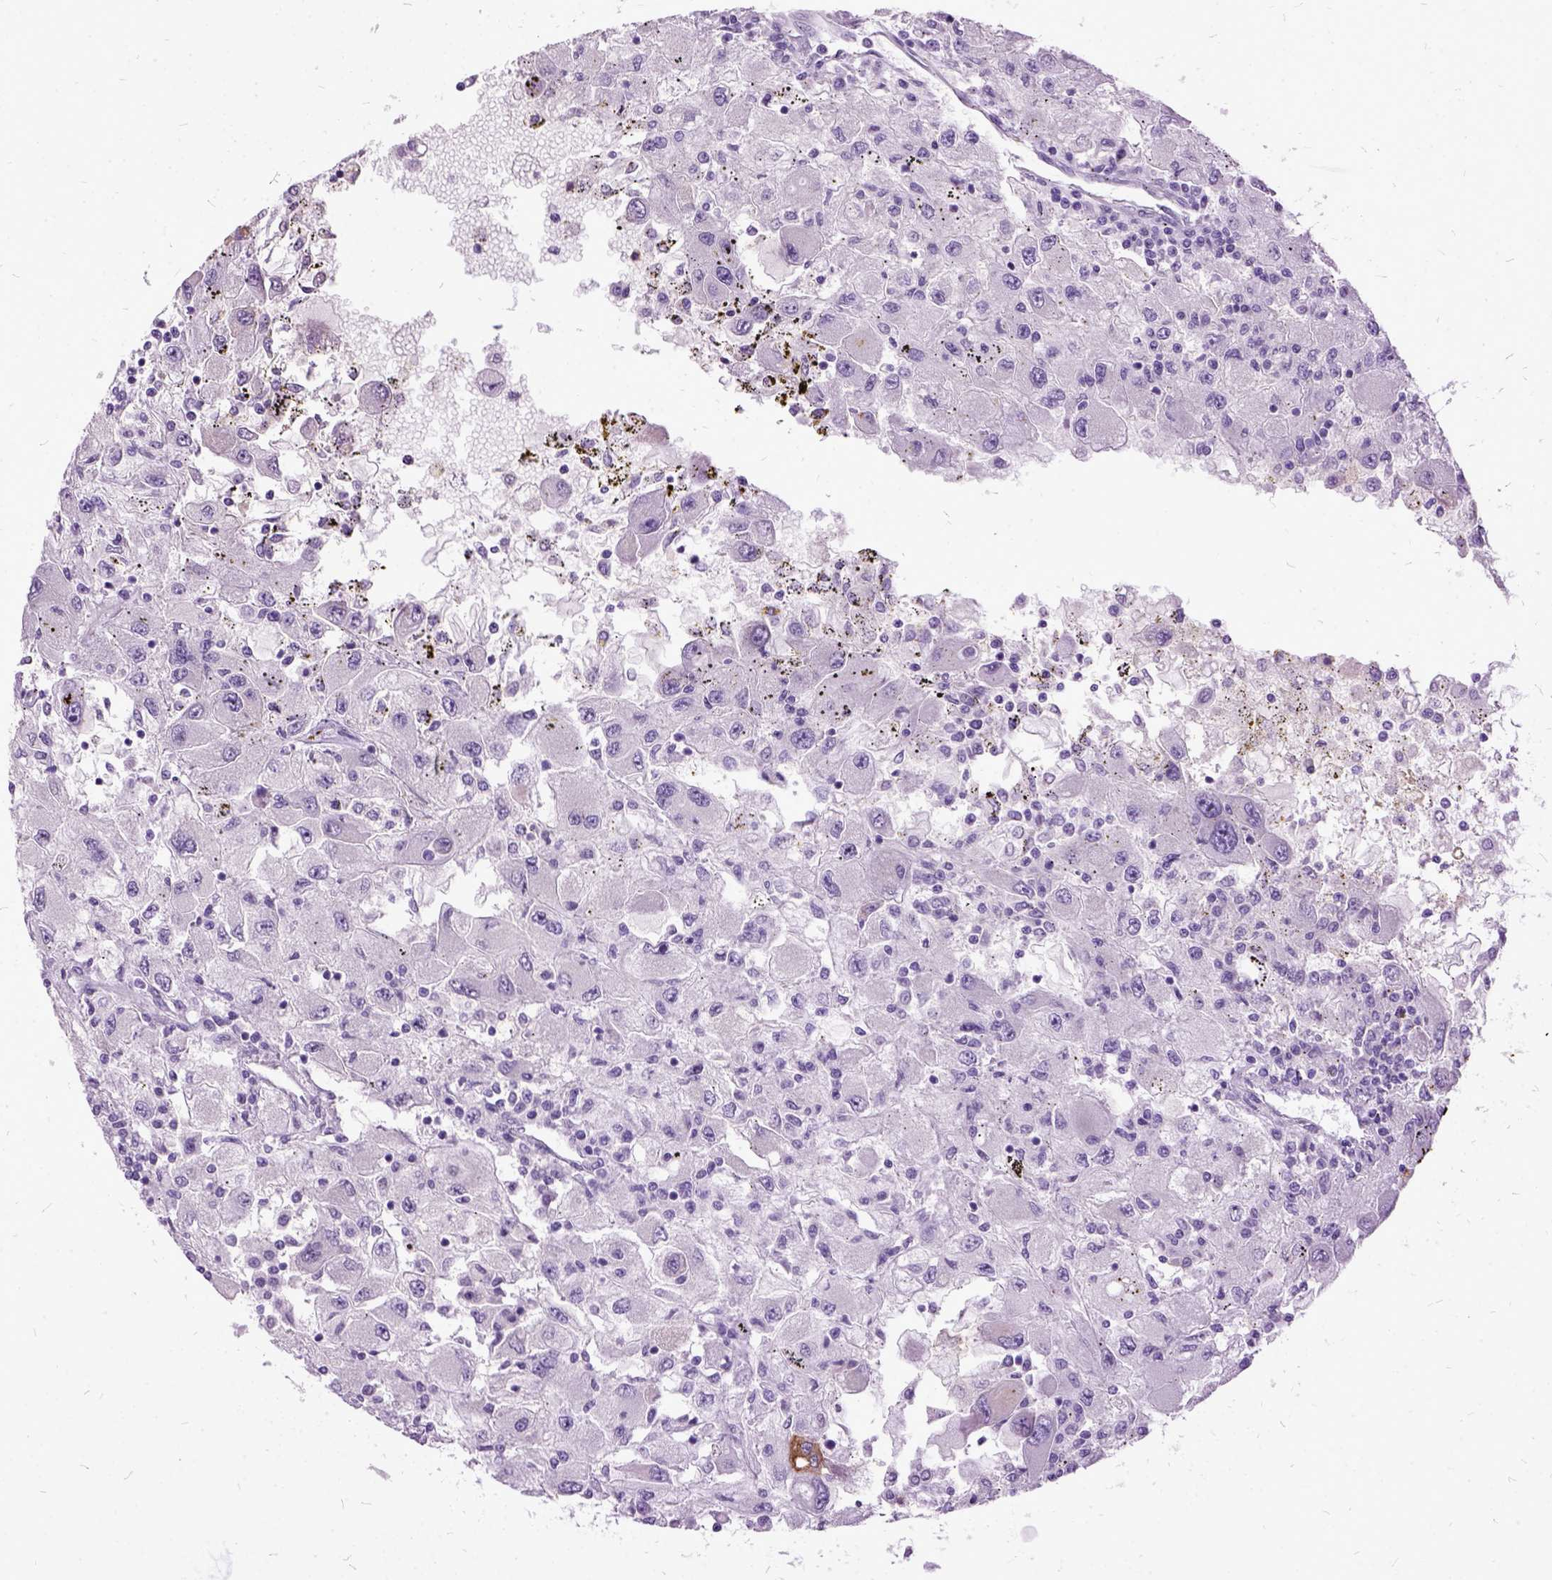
{"staining": {"intensity": "negative", "quantity": "none", "location": "none"}, "tissue": "renal cancer", "cell_type": "Tumor cells", "image_type": "cancer", "snomed": [{"axis": "morphology", "description": "Adenocarcinoma, NOS"}, {"axis": "topography", "description": "Kidney"}], "caption": "IHC photomicrograph of neoplastic tissue: renal adenocarcinoma stained with DAB demonstrates no significant protein expression in tumor cells.", "gene": "MME", "patient": {"sex": "female", "age": 67}}